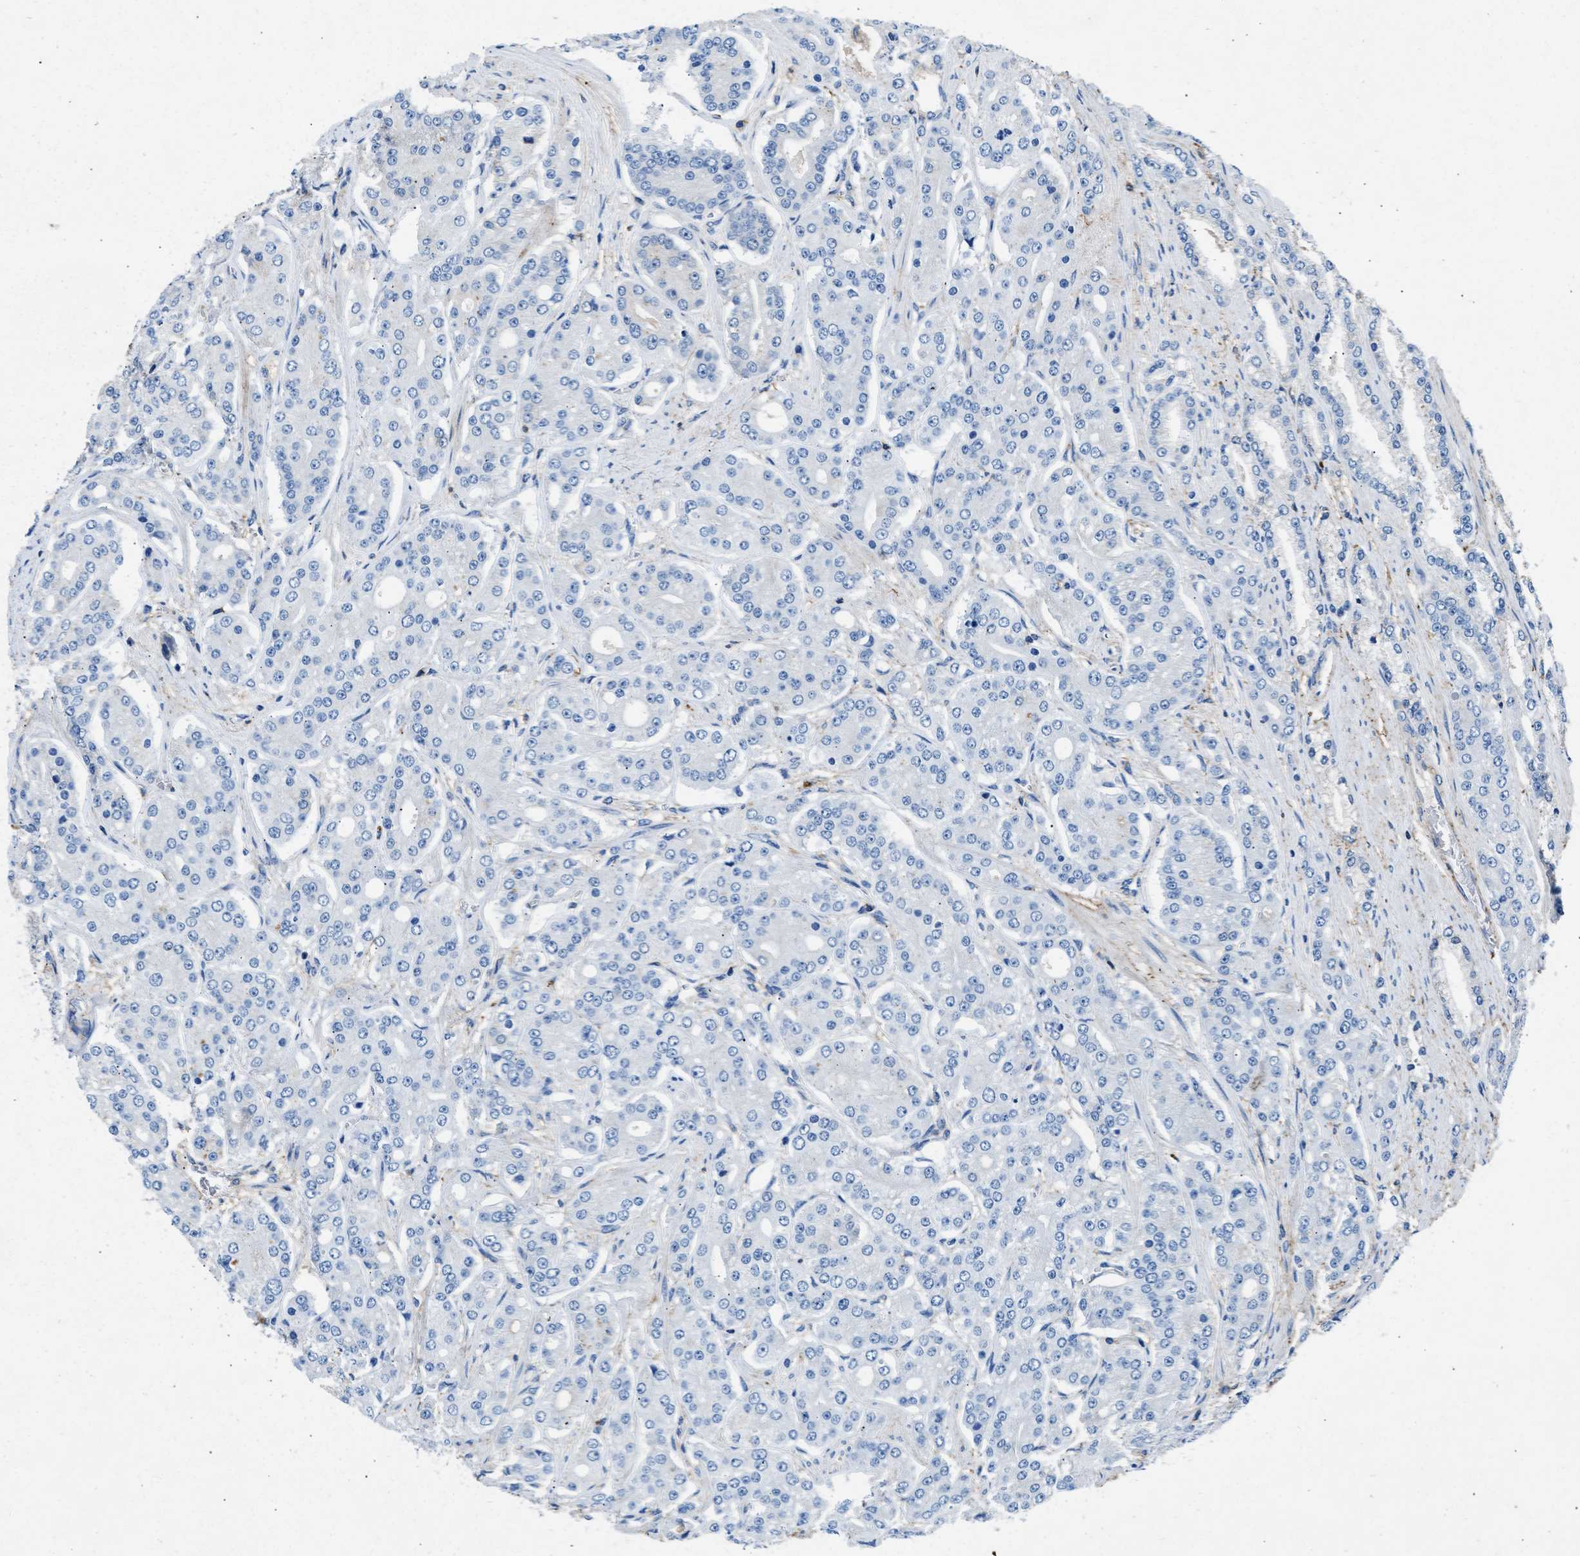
{"staining": {"intensity": "negative", "quantity": "none", "location": "none"}, "tissue": "prostate cancer", "cell_type": "Tumor cells", "image_type": "cancer", "snomed": [{"axis": "morphology", "description": "Adenocarcinoma, High grade"}, {"axis": "topography", "description": "Prostate"}], "caption": "Immunohistochemistry of human prostate cancer exhibits no positivity in tumor cells.", "gene": "KCNQ4", "patient": {"sex": "male", "age": 71}}